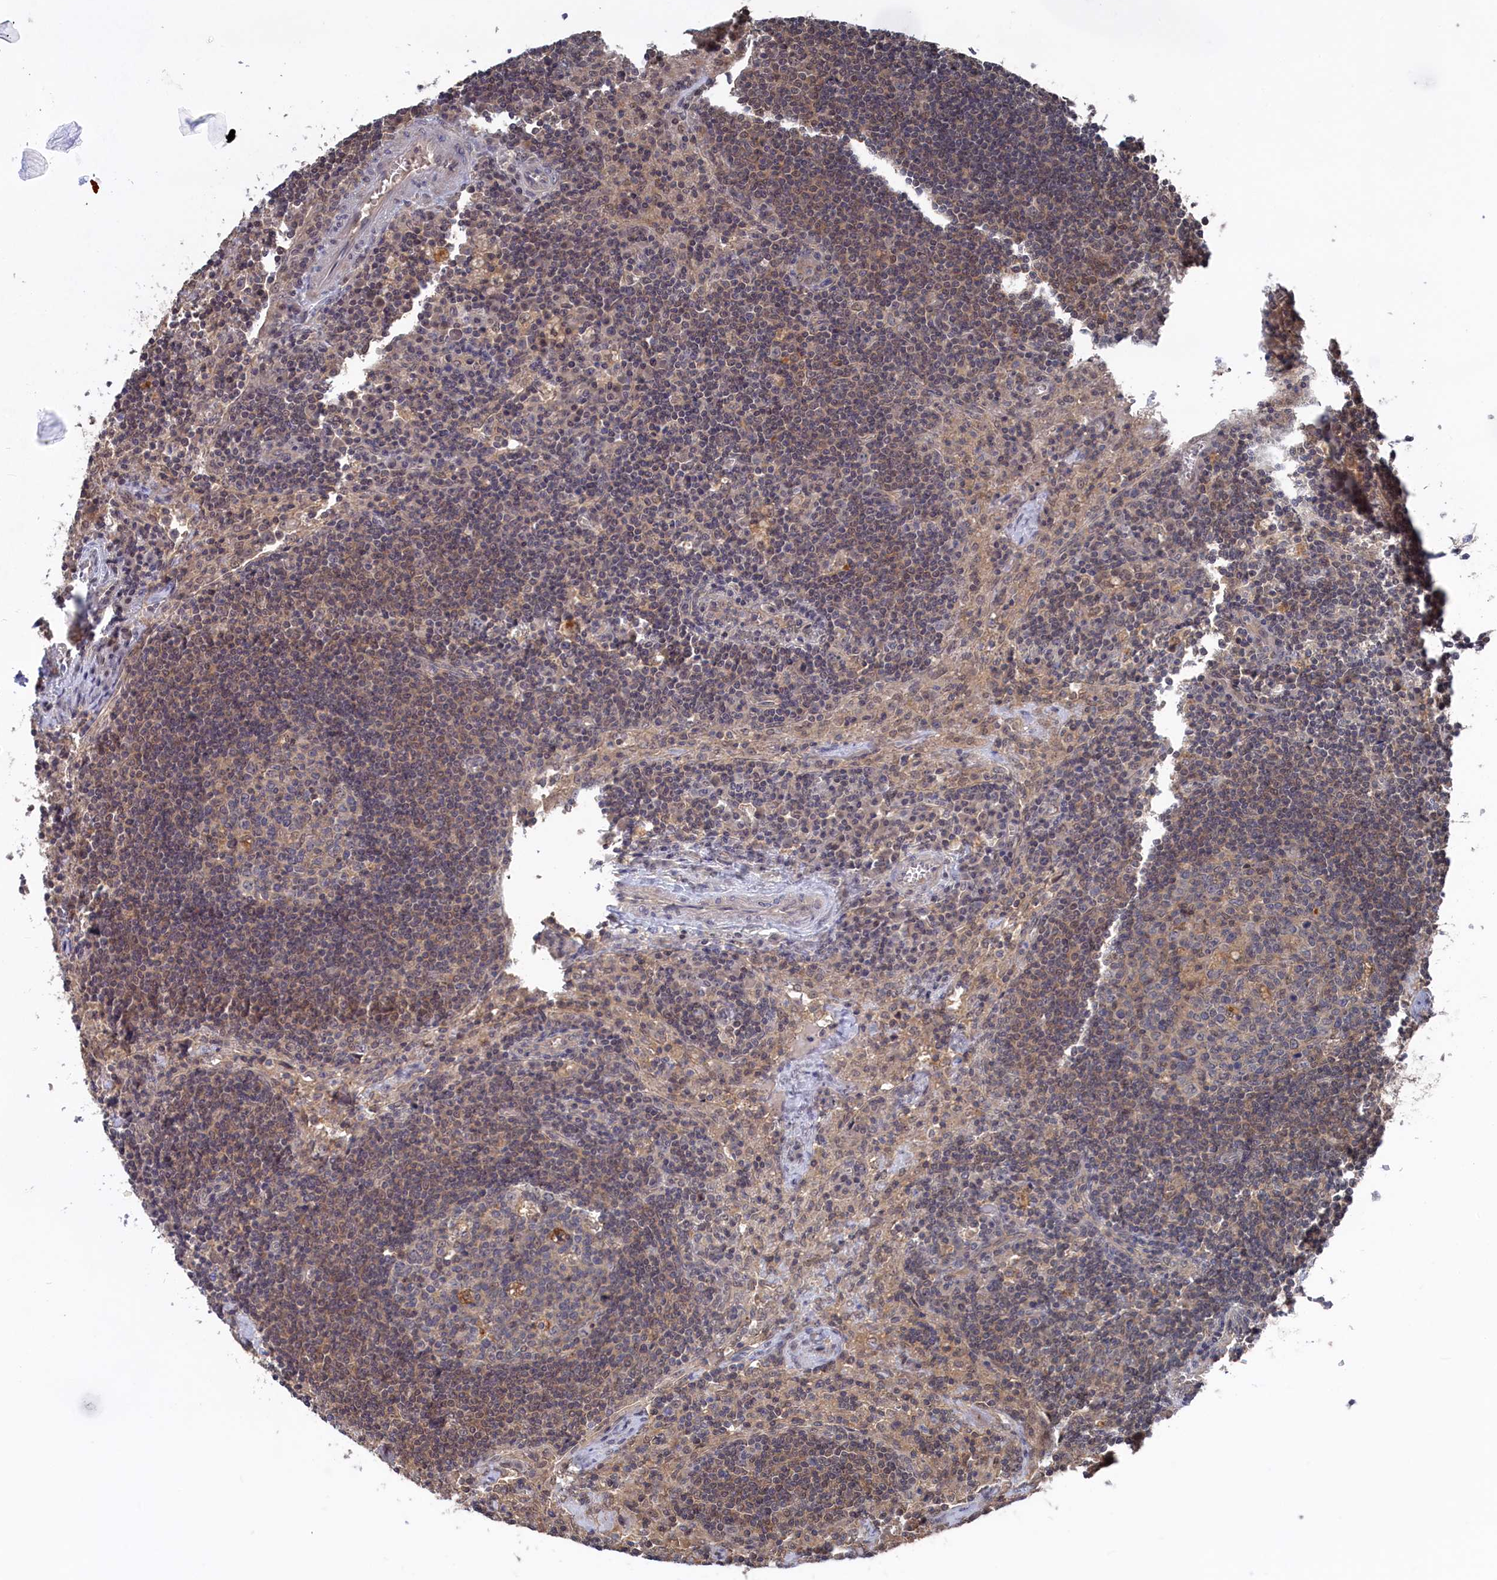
{"staining": {"intensity": "weak", "quantity": "25%-75%", "location": "cytoplasmic/membranous"}, "tissue": "lymph node", "cell_type": "Germinal center cells", "image_type": "normal", "snomed": [{"axis": "morphology", "description": "Normal tissue, NOS"}, {"axis": "topography", "description": "Lymph node"}], "caption": "Protein expression analysis of unremarkable human lymph node reveals weak cytoplasmic/membranous positivity in about 25%-75% of germinal center cells.", "gene": "NUTF2", "patient": {"sex": "male", "age": 58}}